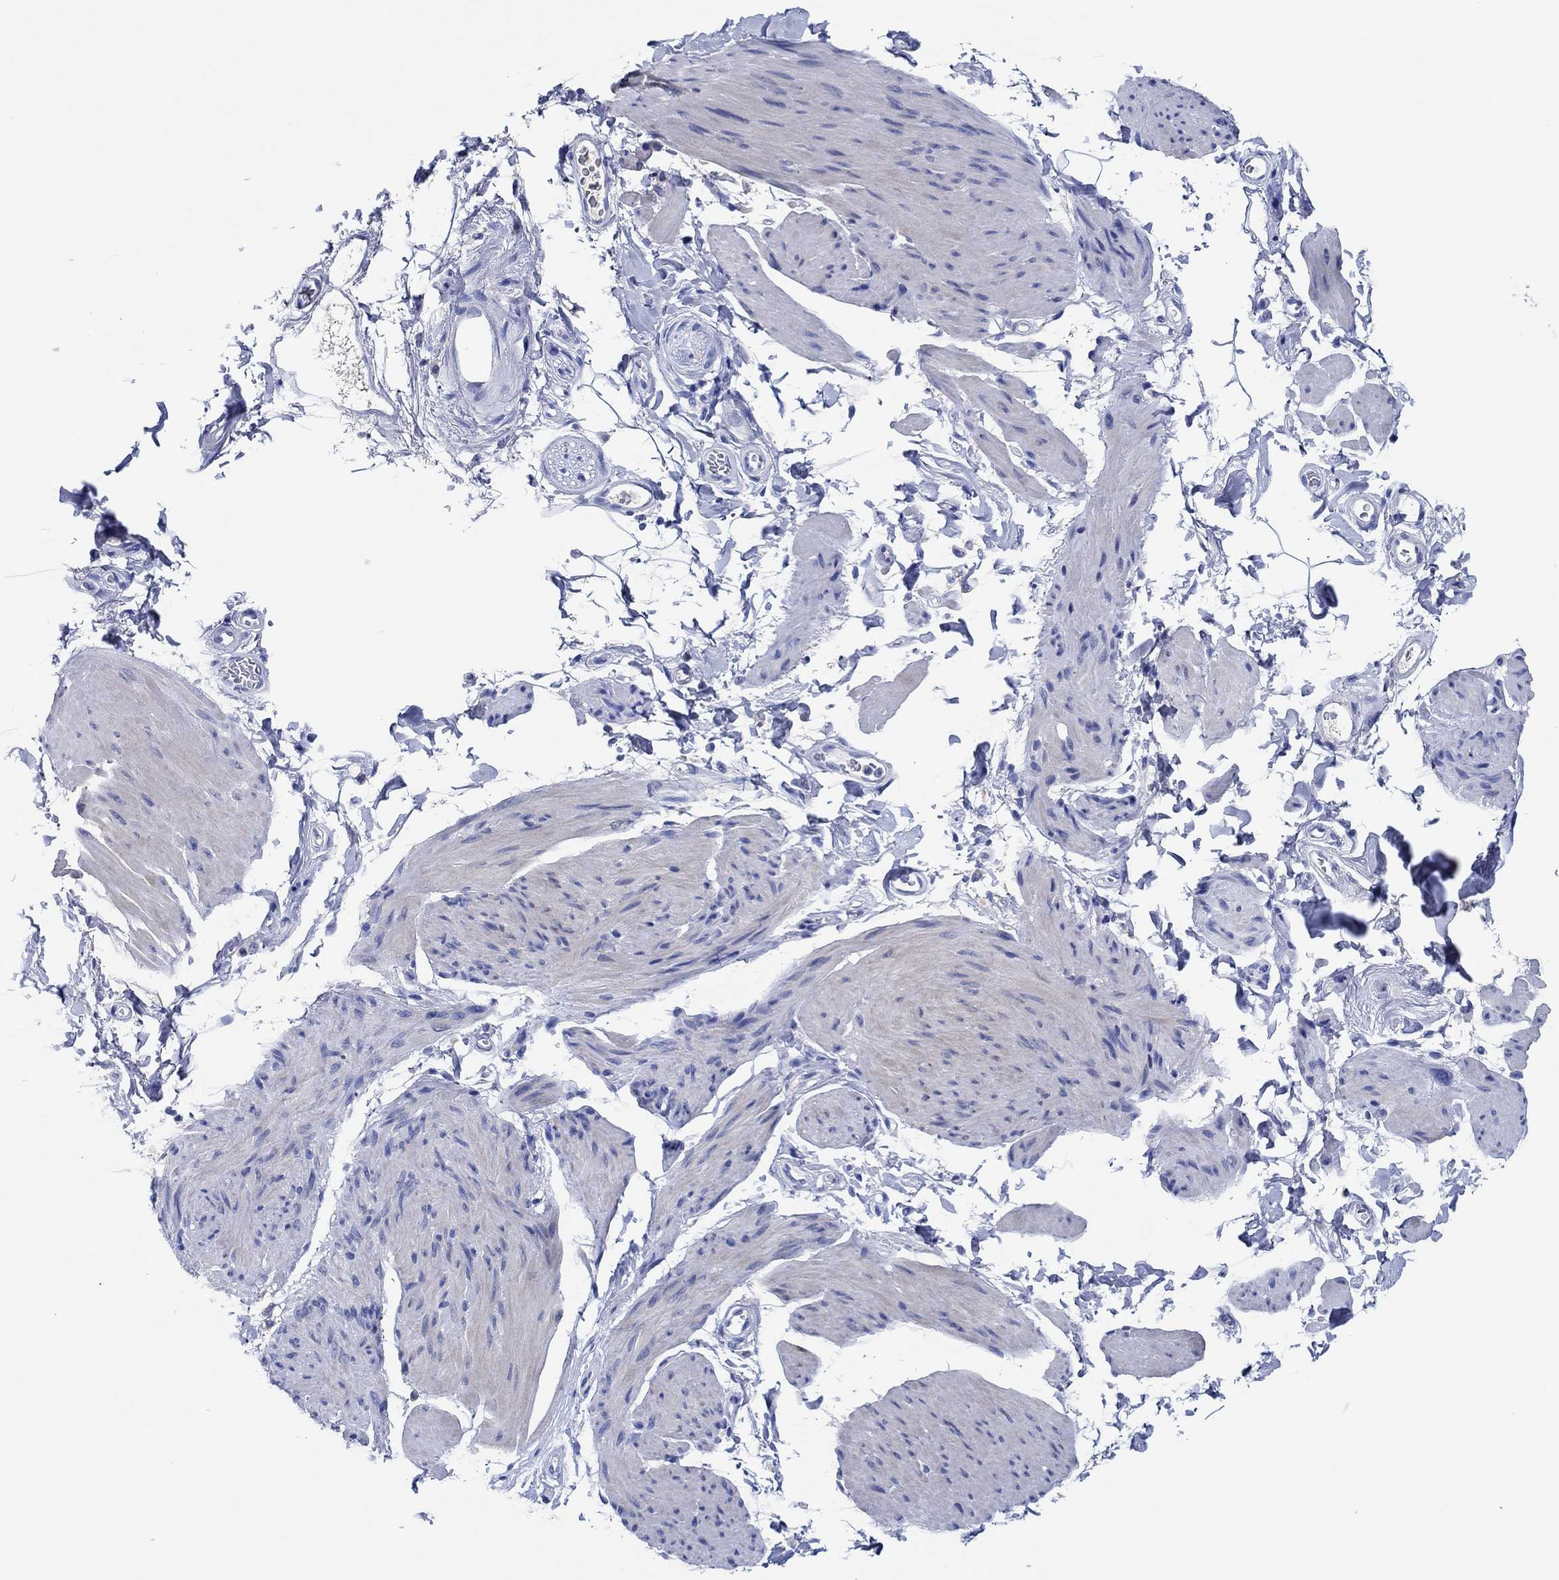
{"staining": {"intensity": "negative", "quantity": "none", "location": "none"}, "tissue": "smooth muscle", "cell_type": "Smooth muscle cells", "image_type": "normal", "snomed": [{"axis": "morphology", "description": "Normal tissue, NOS"}, {"axis": "topography", "description": "Adipose tissue"}, {"axis": "topography", "description": "Smooth muscle"}, {"axis": "topography", "description": "Peripheral nerve tissue"}], "caption": "High power microscopy photomicrograph of an immunohistochemistry micrograph of normal smooth muscle, revealing no significant staining in smooth muscle cells.", "gene": "CPNE6", "patient": {"sex": "male", "age": 83}}